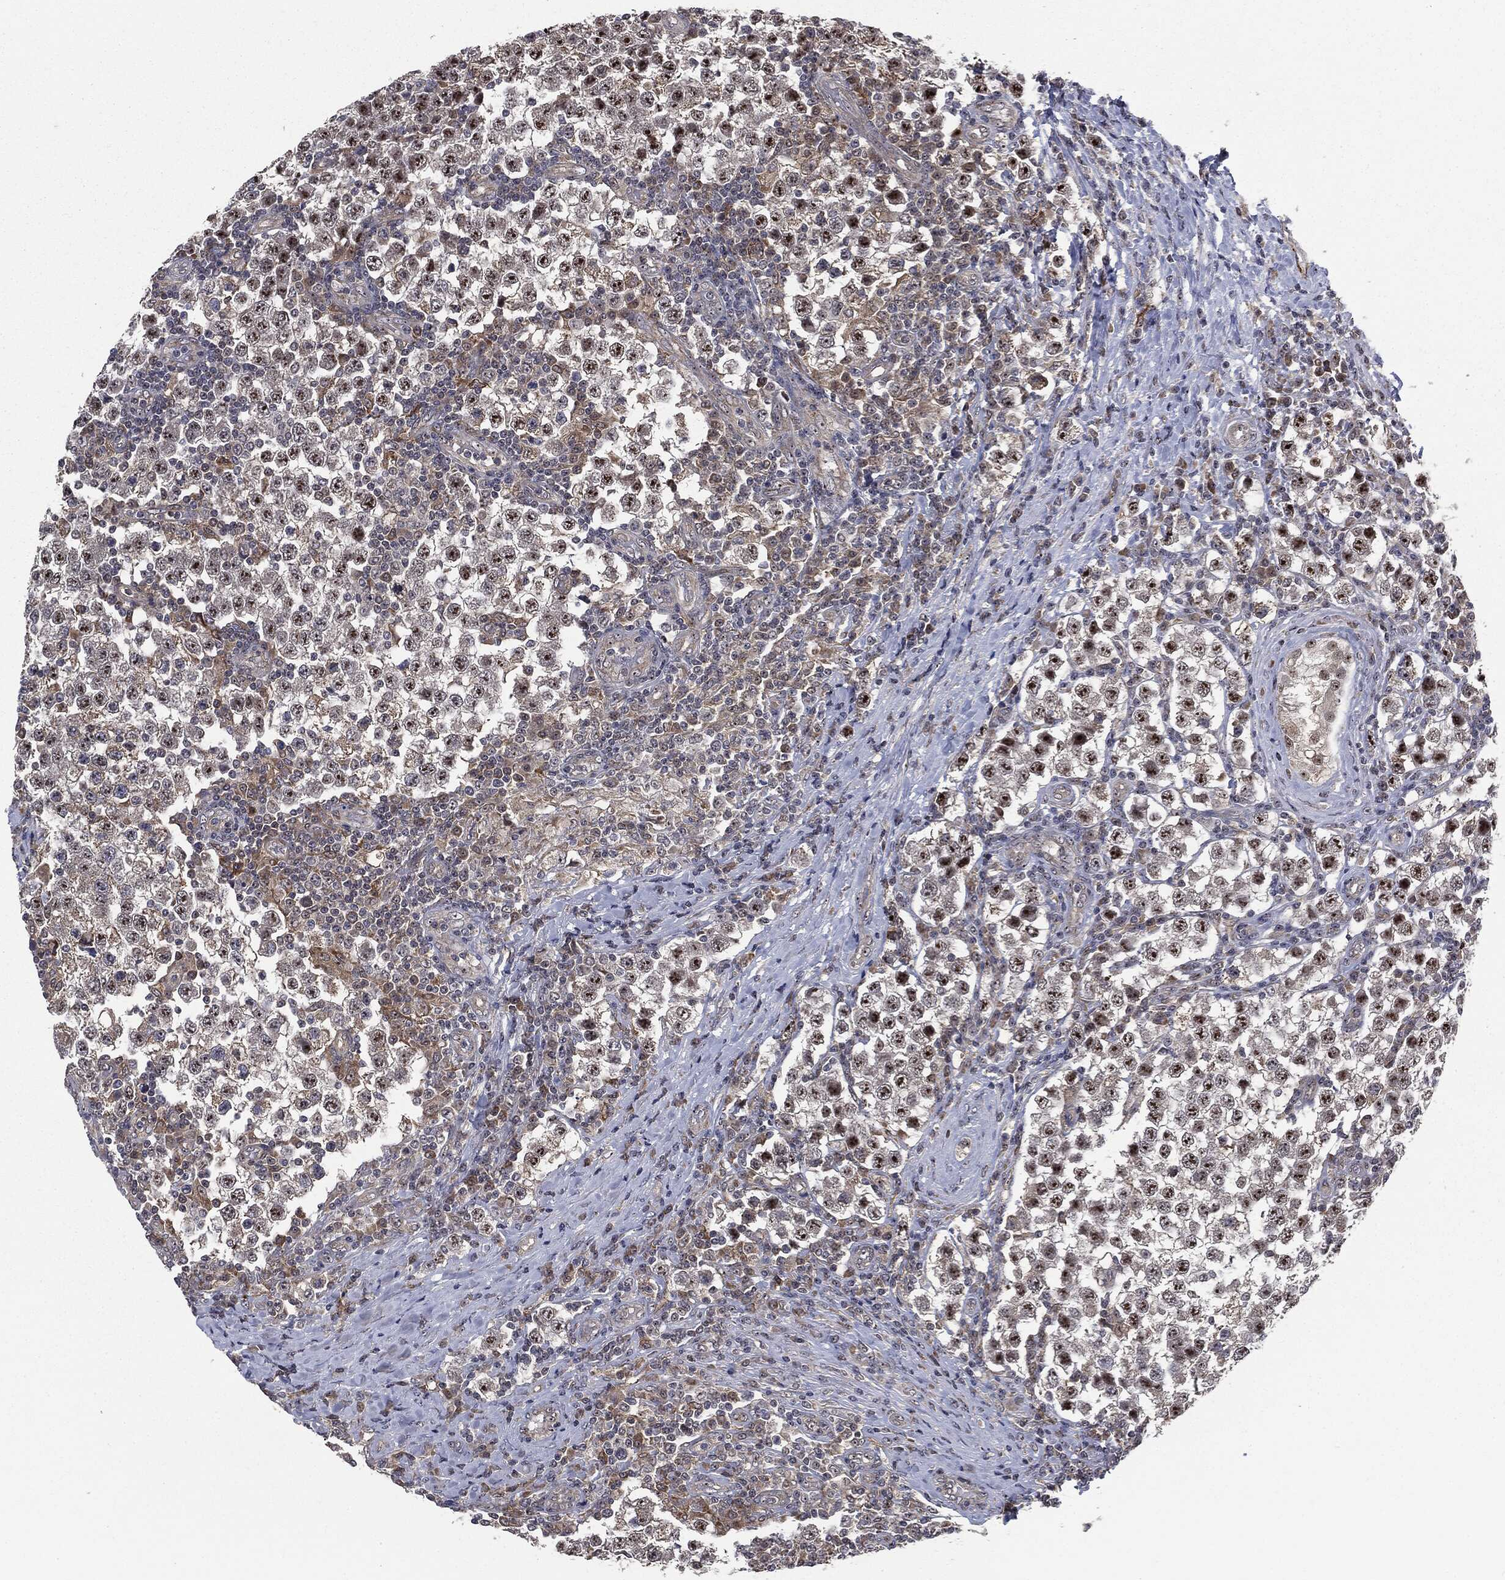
{"staining": {"intensity": "strong", "quantity": "25%-75%", "location": "nuclear"}, "tissue": "testis cancer", "cell_type": "Tumor cells", "image_type": "cancer", "snomed": [{"axis": "morphology", "description": "Seminoma, NOS"}, {"axis": "topography", "description": "Testis"}], "caption": "Testis cancer (seminoma) stained with a protein marker exhibits strong staining in tumor cells.", "gene": "TRMT1L", "patient": {"sex": "male", "age": 34}}